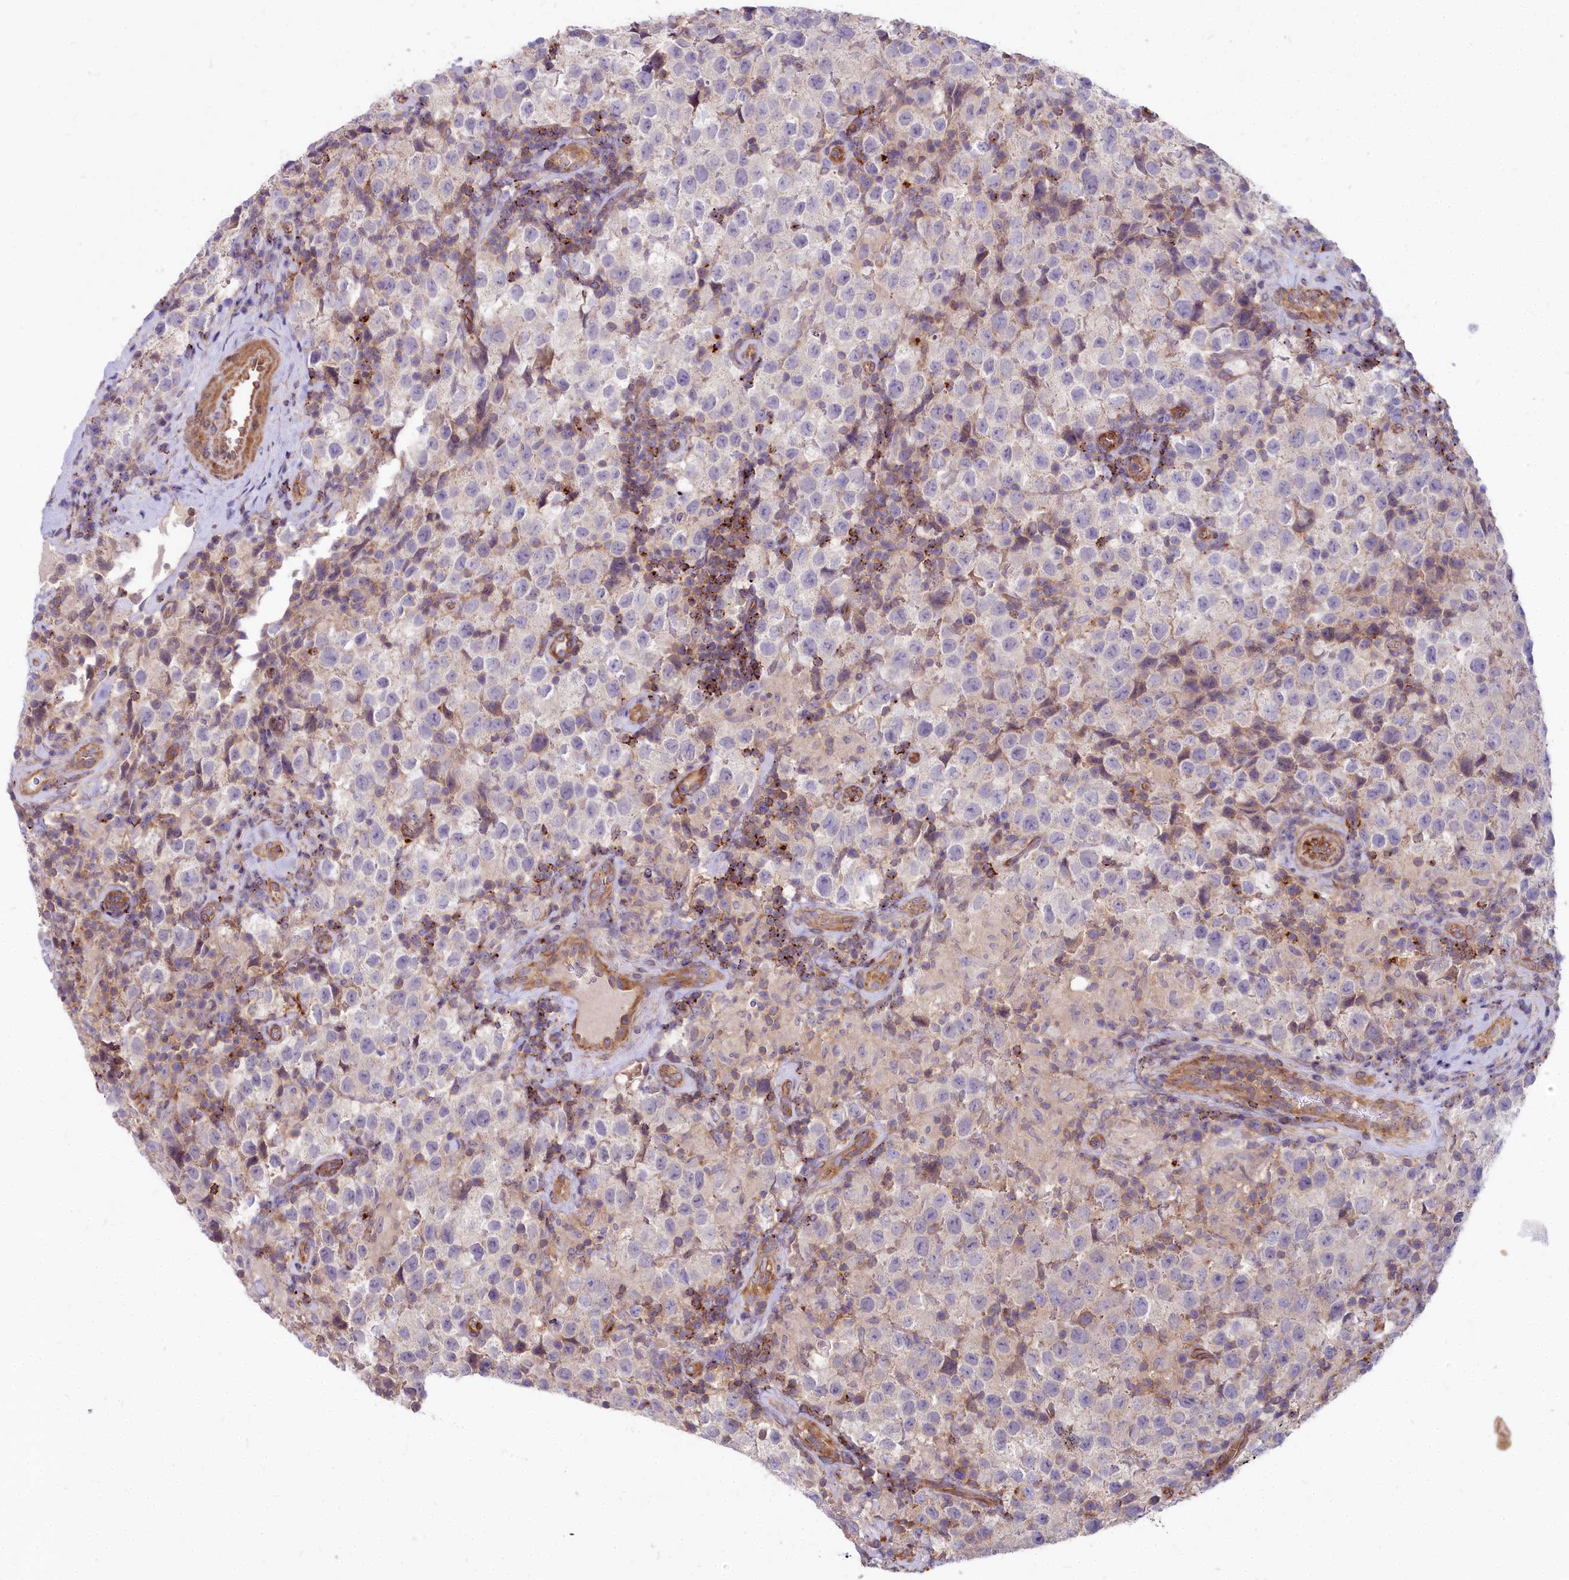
{"staining": {"intensity": "negative", "quantity": "none", "location": "none"}, "tissue": "testis cancer", "cell_type": "Tumor cells", "image_type": "cancer", "snomed": [{"axis": "morphology", "description": "Seminoma, NOS"}, {"axis": "morphology", "description": "Carcinoma, Embryonal, NOS"}, {"axis": "topography", "description": "Testis"}], "caption": "Photomicrograph shows no significant protein staining in tumor cells of testis embryonal carcinoma.", "gene": "HLA-DOA", "patient": {"sex": "male", "age": 41}}